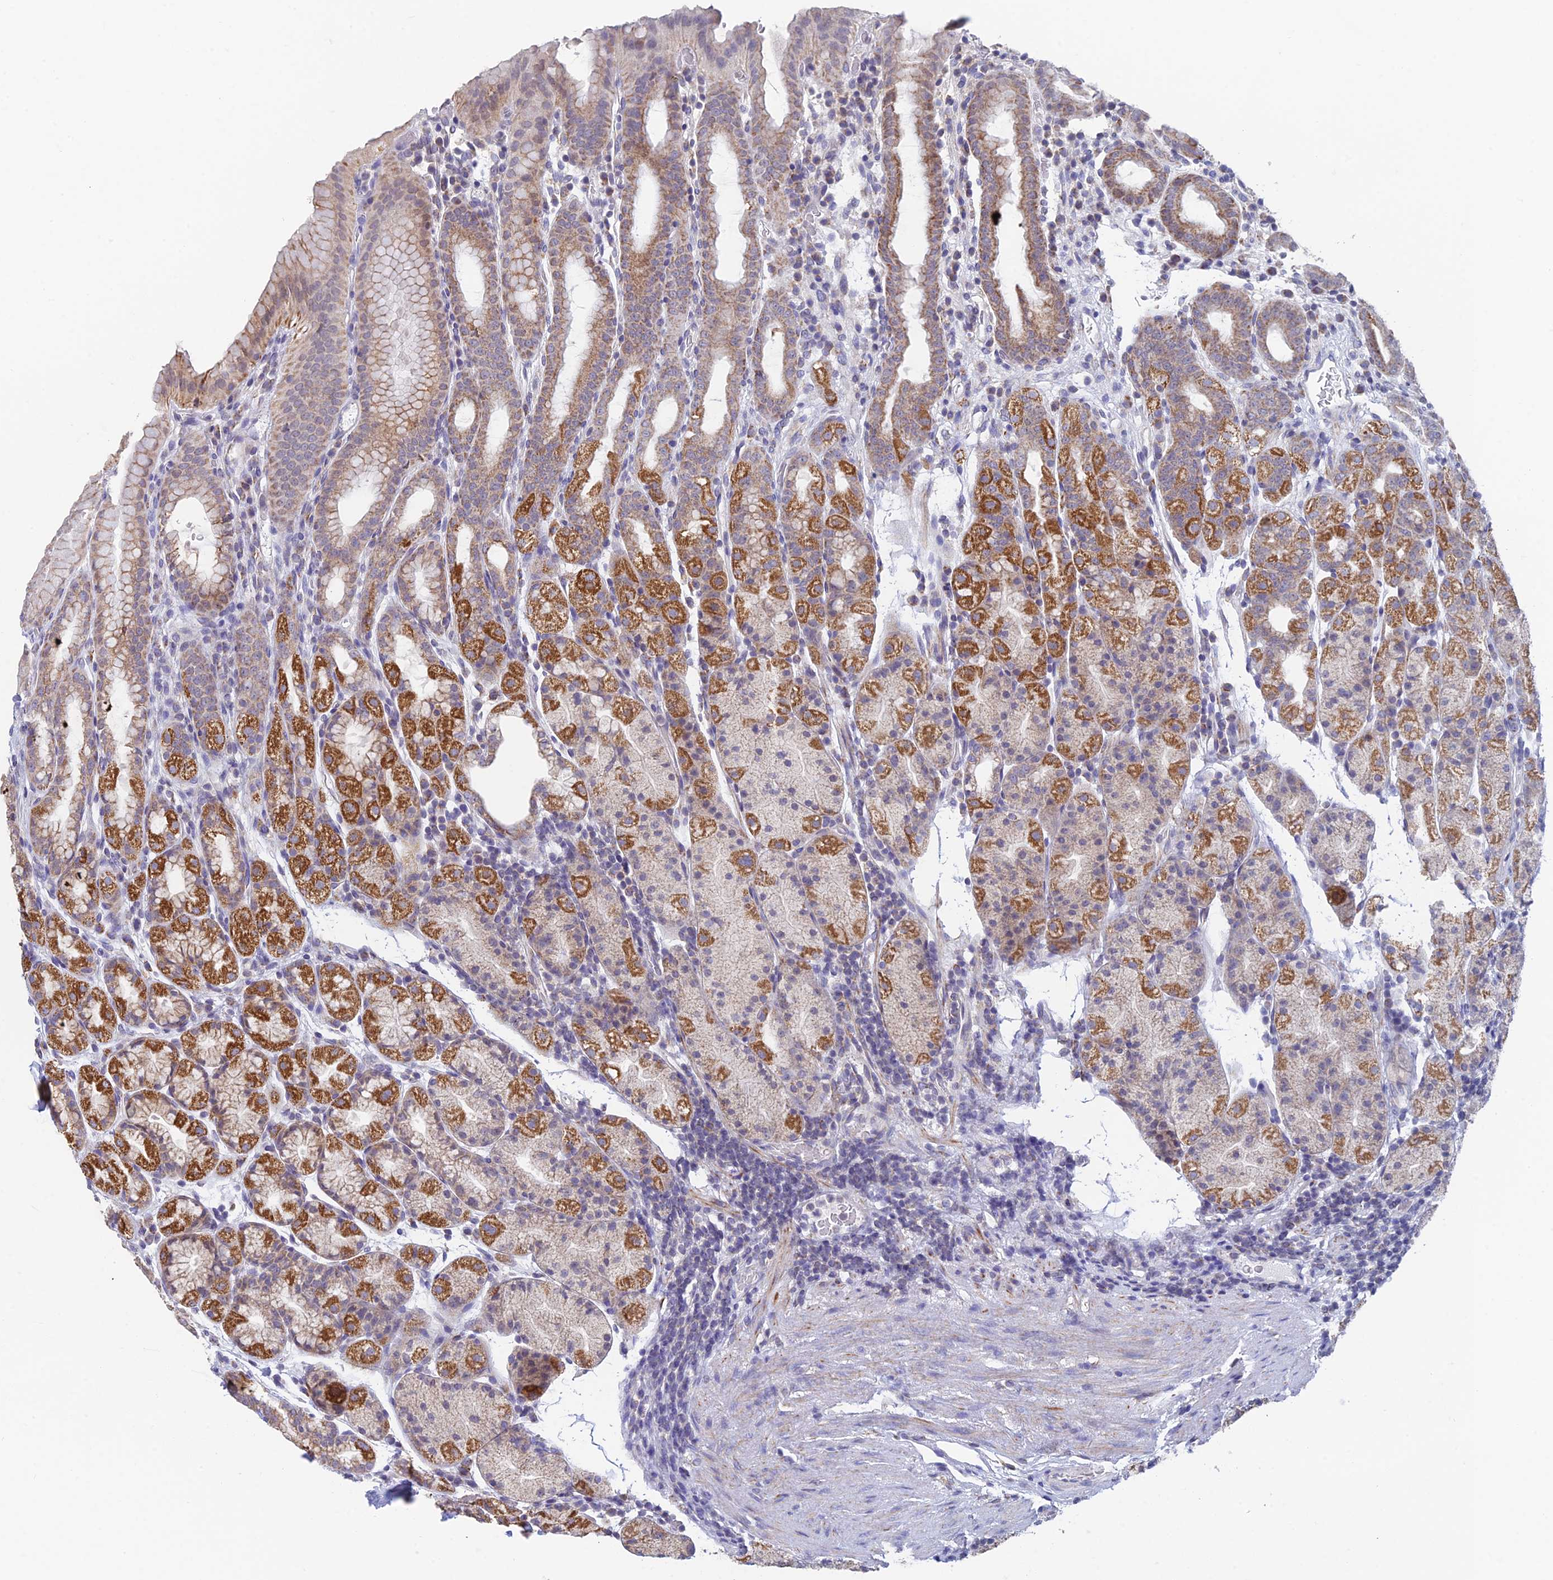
{"staining": {"intensity": "moderate", "quantity": ">75%", "location": "cytoplasmic/membranous"}, "tissue": "stomach", "cell_type": "Glandular cells", "image_type": "normal", "snomed": [{"axis": "morphology", "description": "Normal tissue, NOS"}, {"axis": "topography", "description": "Stomach, upper"}, {"axis": "topography", "description": "Stomach, lower"}, {"axis": "topography", "description": "Small intestine"}], "caption": "Unremarkable stomach displays moderate cytoplasmic/membranous positivity in approximately >75% of glandular cells, visualized by immunohistochemistry. Using DAB (brown) and hematoxylin (blue) stains, captured at high magnification using brightfield microscopy.", "gene": "REXO5", "patient": {"sex": "male", "age": 68}}